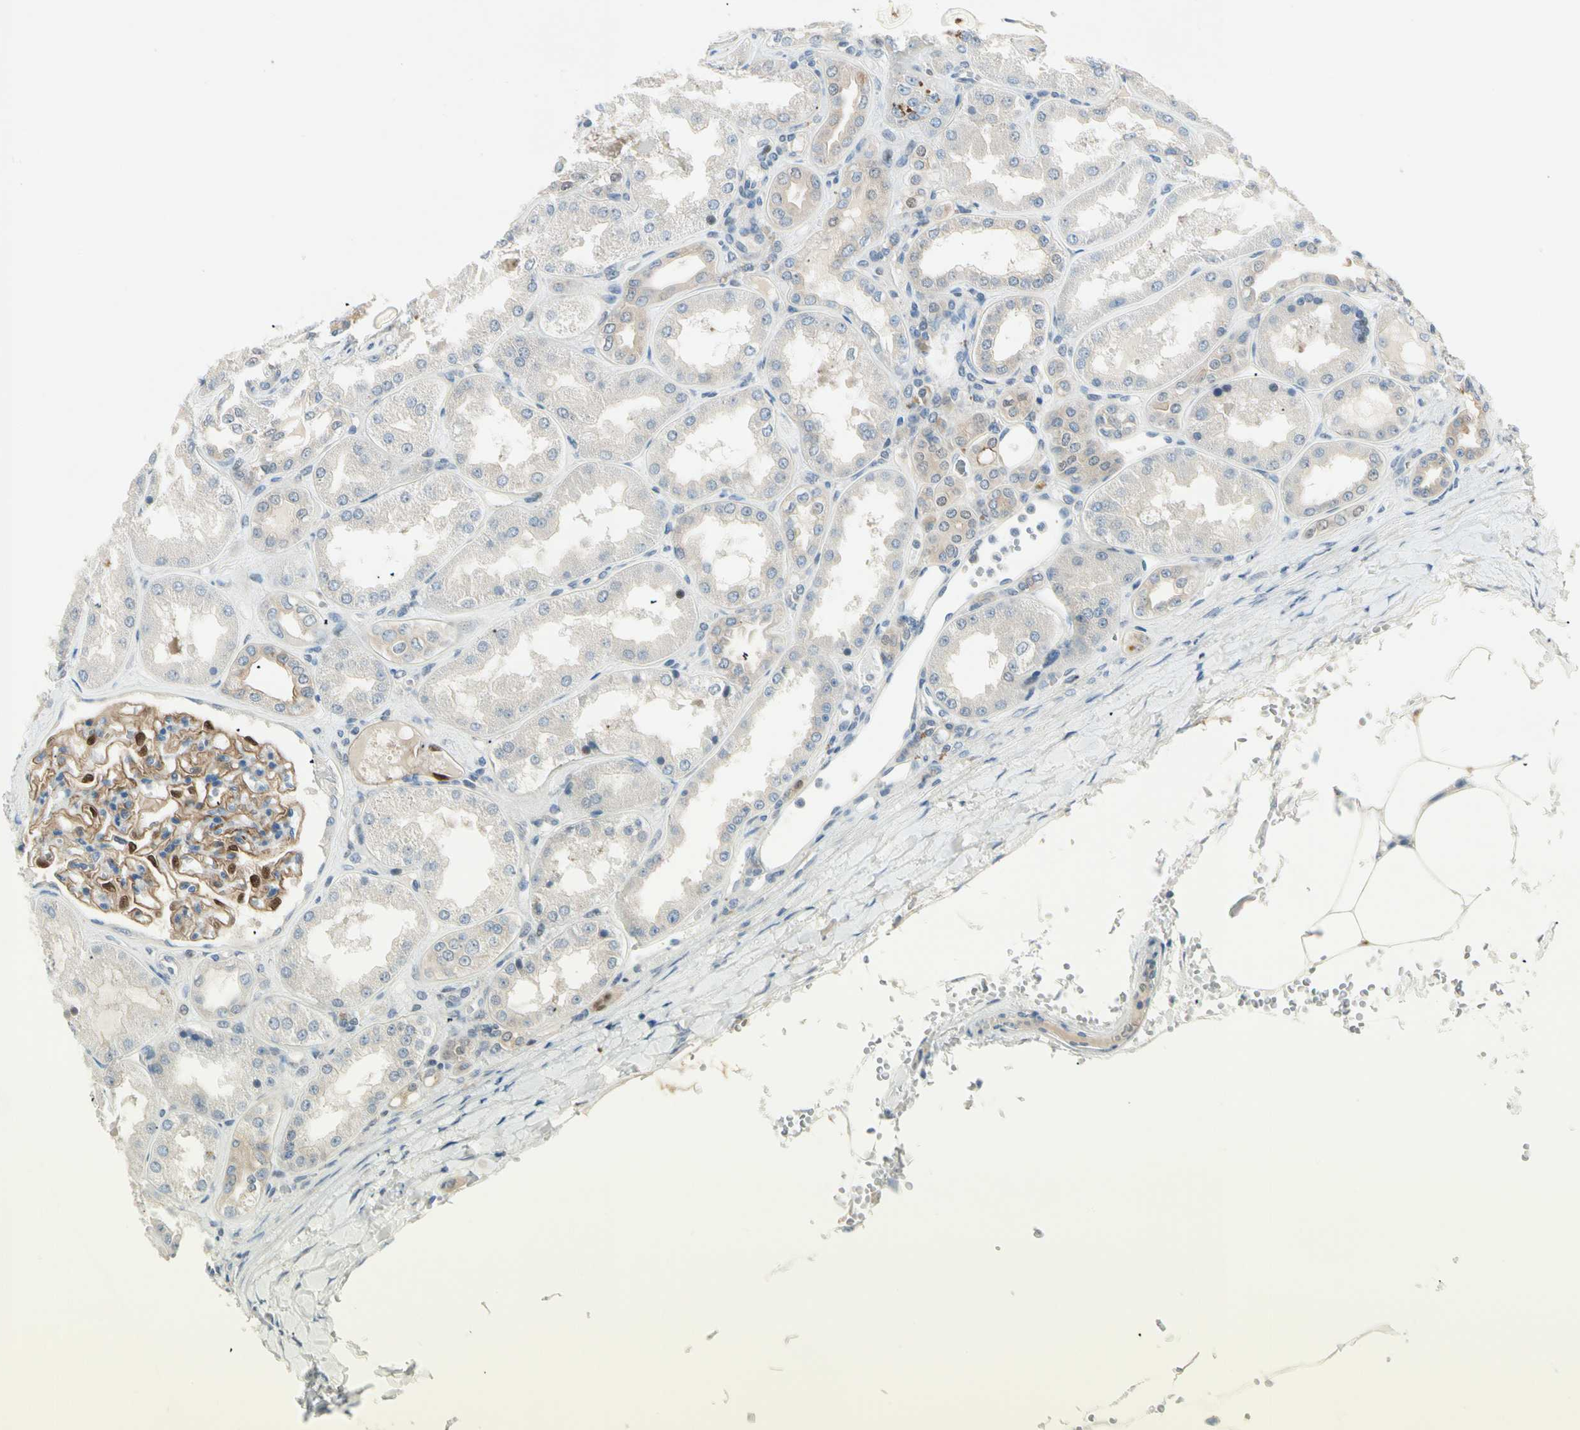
{"staining": {"intensity": "strong", "quantity": ">75%", "location": "cytoplasmic/membranous,nuclear"}, "tissue": "kidney", "cell_type": "Cells in glomeruli", "image_type": "normal", "snomed": [{"axis": "morphology", "description": "Normal tissue, NOS"}, {"axis": "topography", "description": "Kidney"}], "caption": "This is an image of IHC staining of unremarkable kidney, which shows strong staining in the cytoplasmic/membranous,nuclear of cells in glomeruli.", "gene": "IL1R1", "patient": {"sex": "female", "age": 56}}